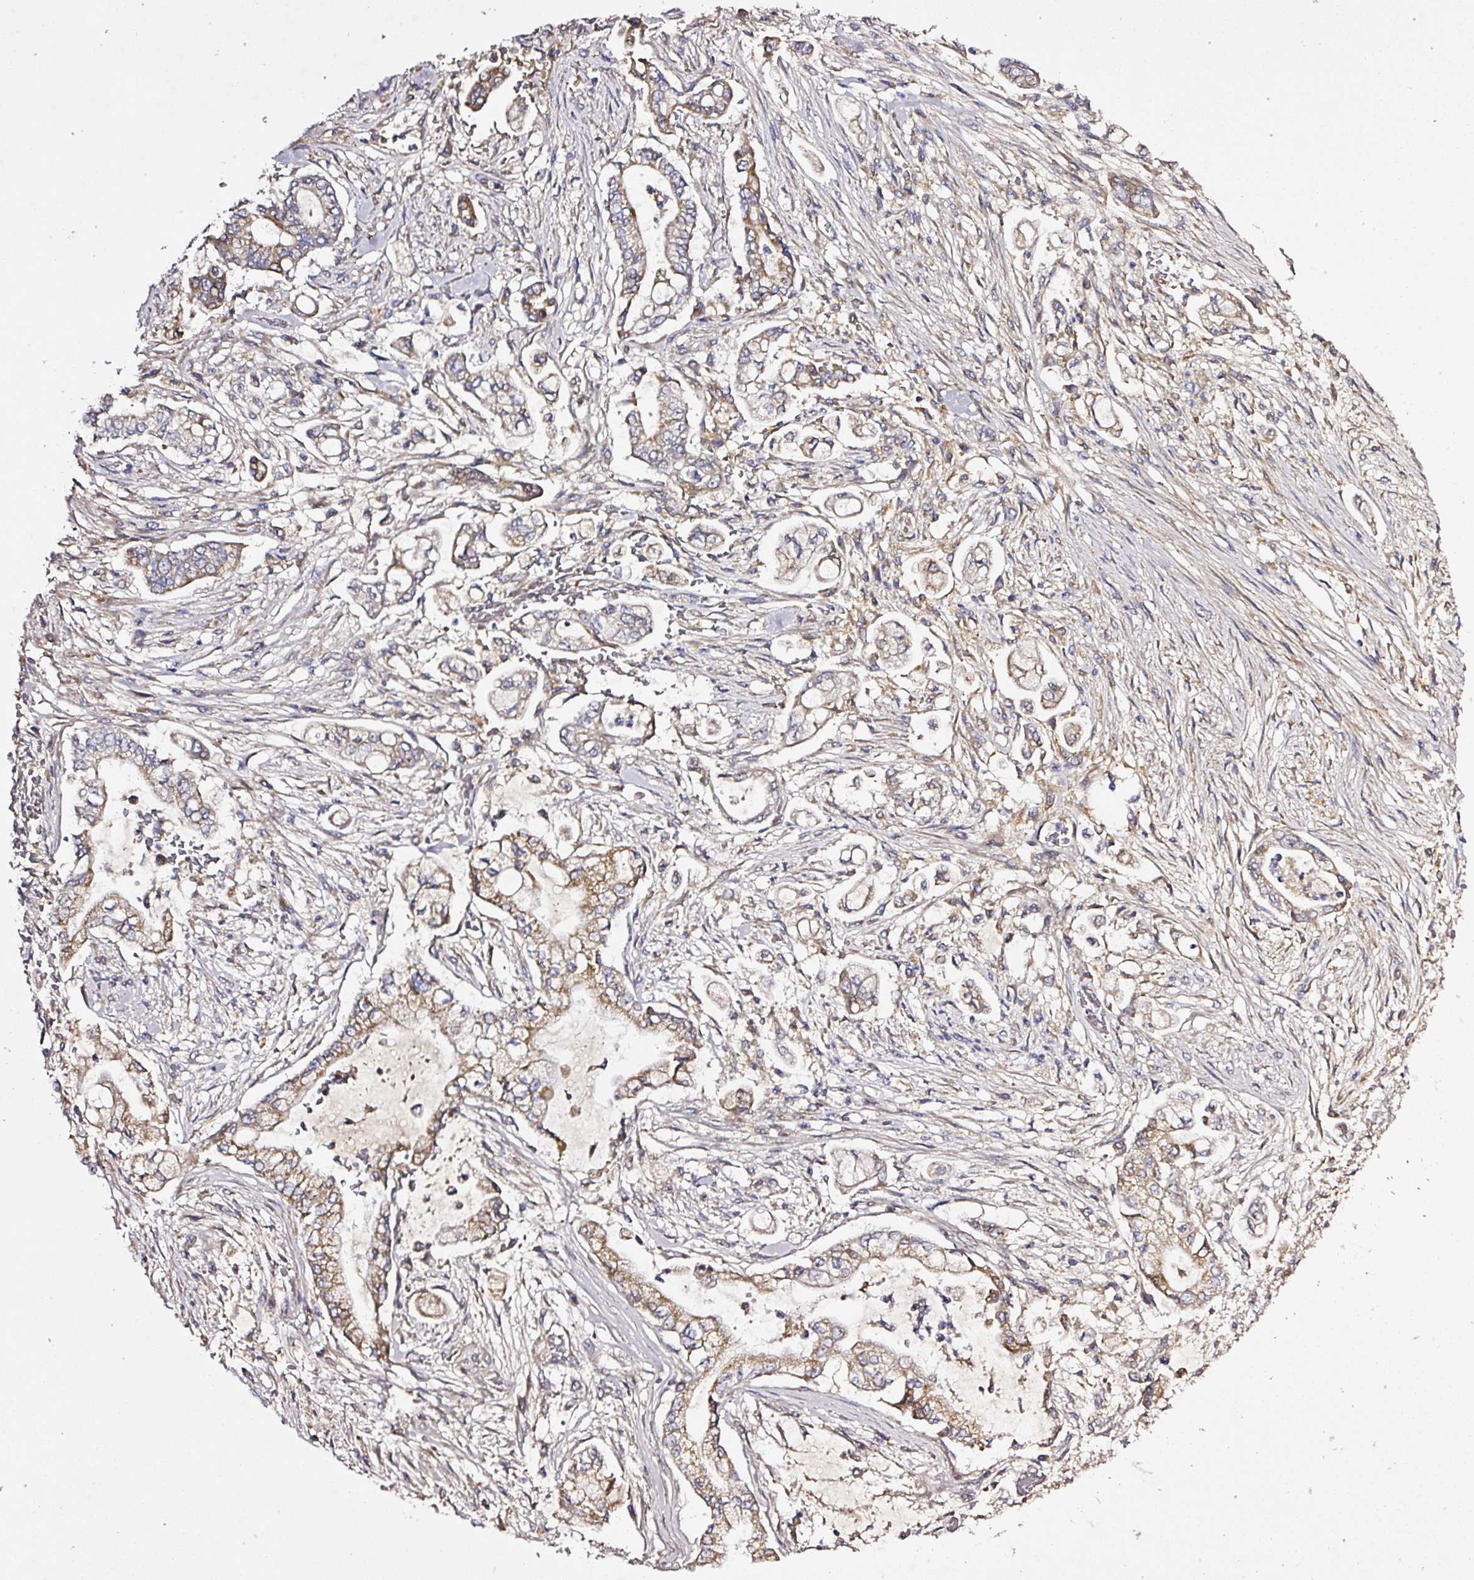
{"staining": {"intensity": "moderate", "quantity": ">75%", "location": "cytoplasmic/membranous"}, "tissue": "pancreatic cancer", "cell_type": "Tumor cells", "image_type": "cancer", "snomed": [{"axis": "morphology", "description": "Adenocarcinoma, NOS"}, {"axis": "topography", "description": "Pancreas"}], "caption": "This histopathology image displays pancreatic cancer stained with immunohistochemistry (IHC) to label a protein in brown. The cytoplasmic/membranous of tumor cells show moderate positivity for the protein. Nuclei are counter-stained blue.", "gene": "ZNF513", "patient": {"sex": "female", "age": 69}}